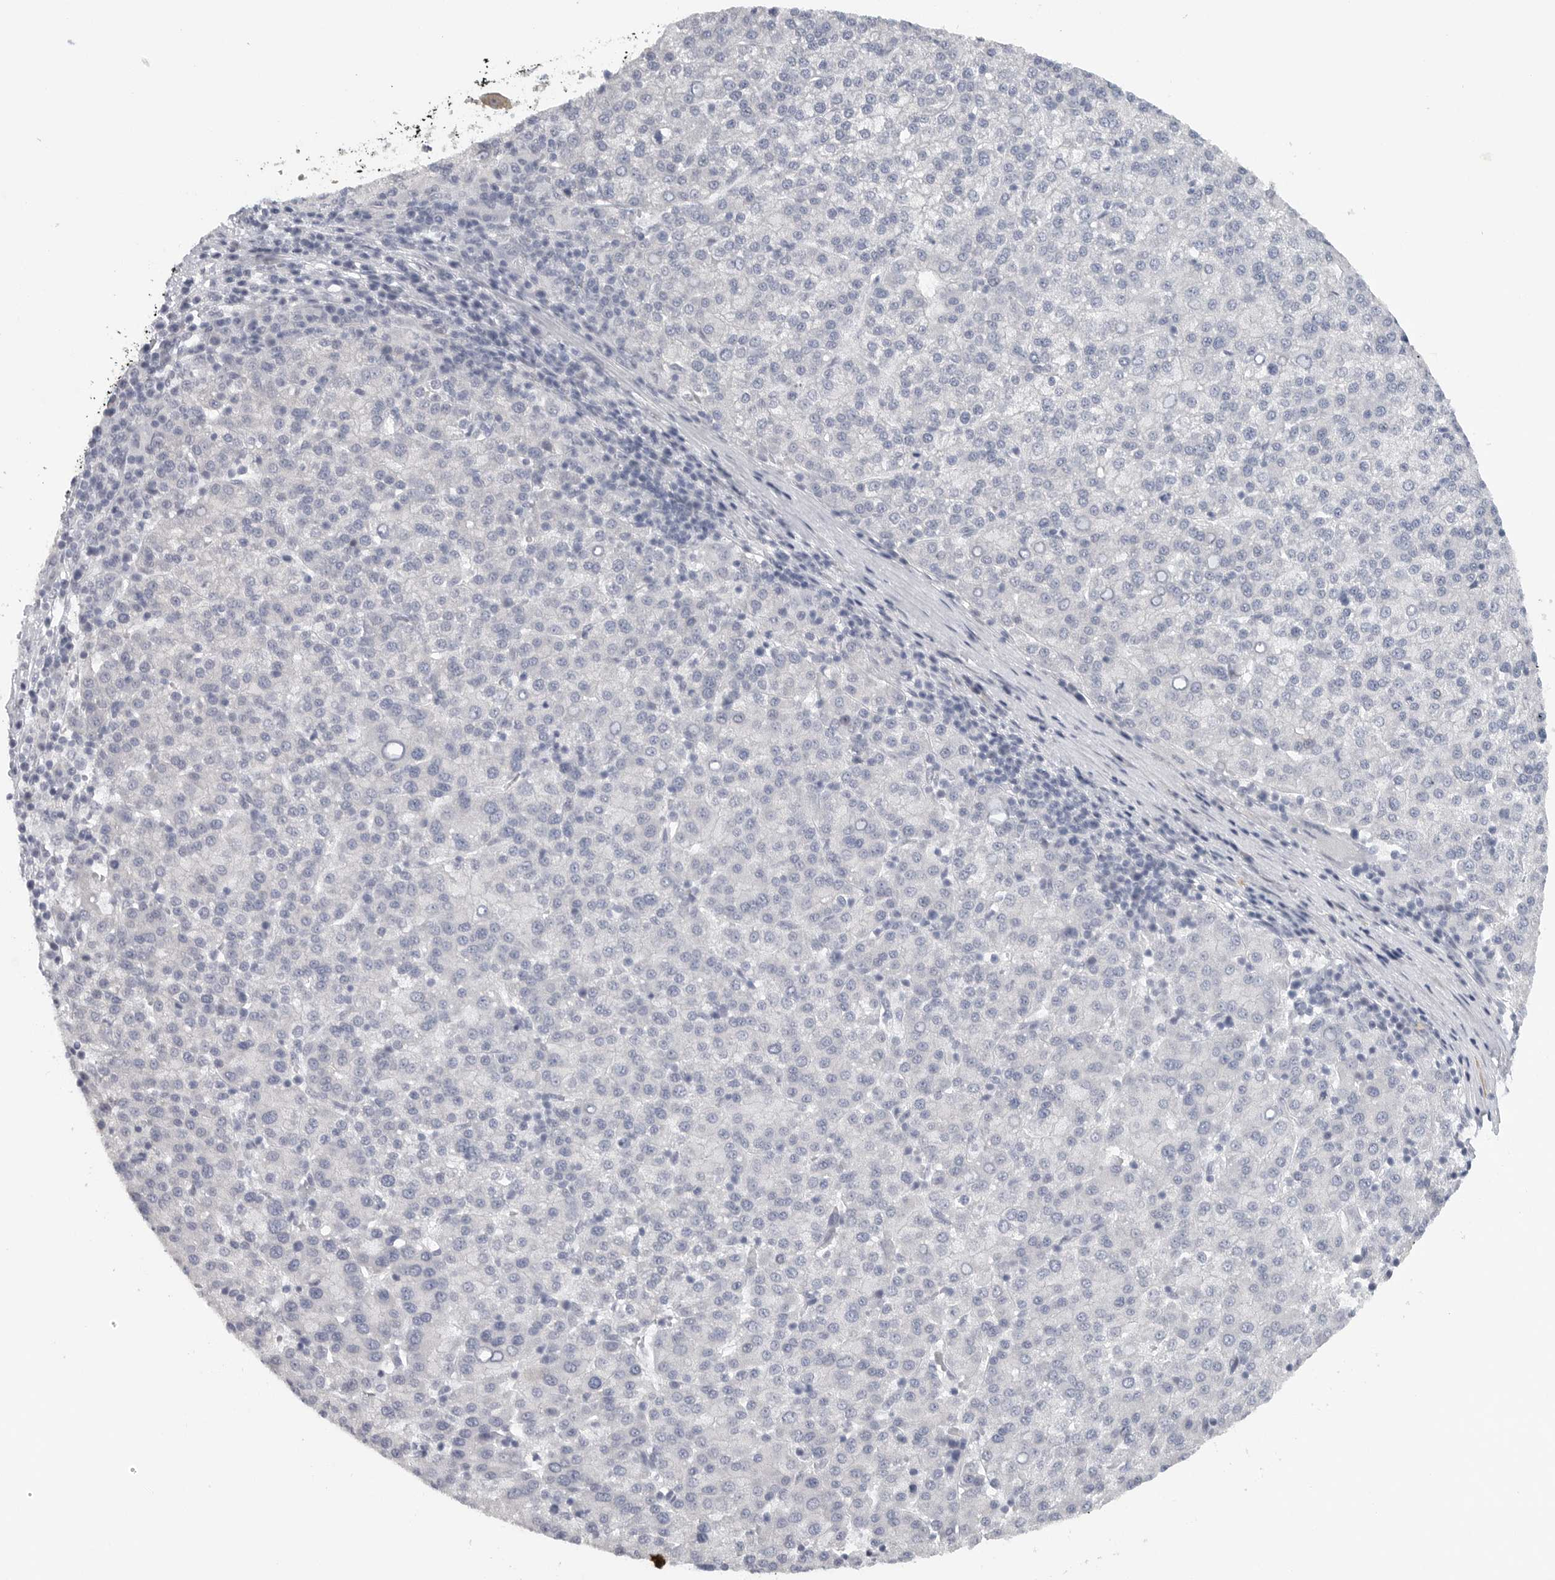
{"staining": {"intensity": "negative", "quantity": "none", "location": "none"}, "tissue": "liver cancer", "cell_type": "Tumor cells", "image_type": "cancer", "snomed": [{"axis": "morphology", "description": "Carcinoma, Hepatocellular, NOS"}, {"axis": "topography", "description": "Liver"}], "caption": "Liver cancer (hepatocellular carcinoma) stained for a protein using IHC exhibits no staining tumor cells.", "gene": "TNR", "patient": {"sex": "female", "age": 58}}